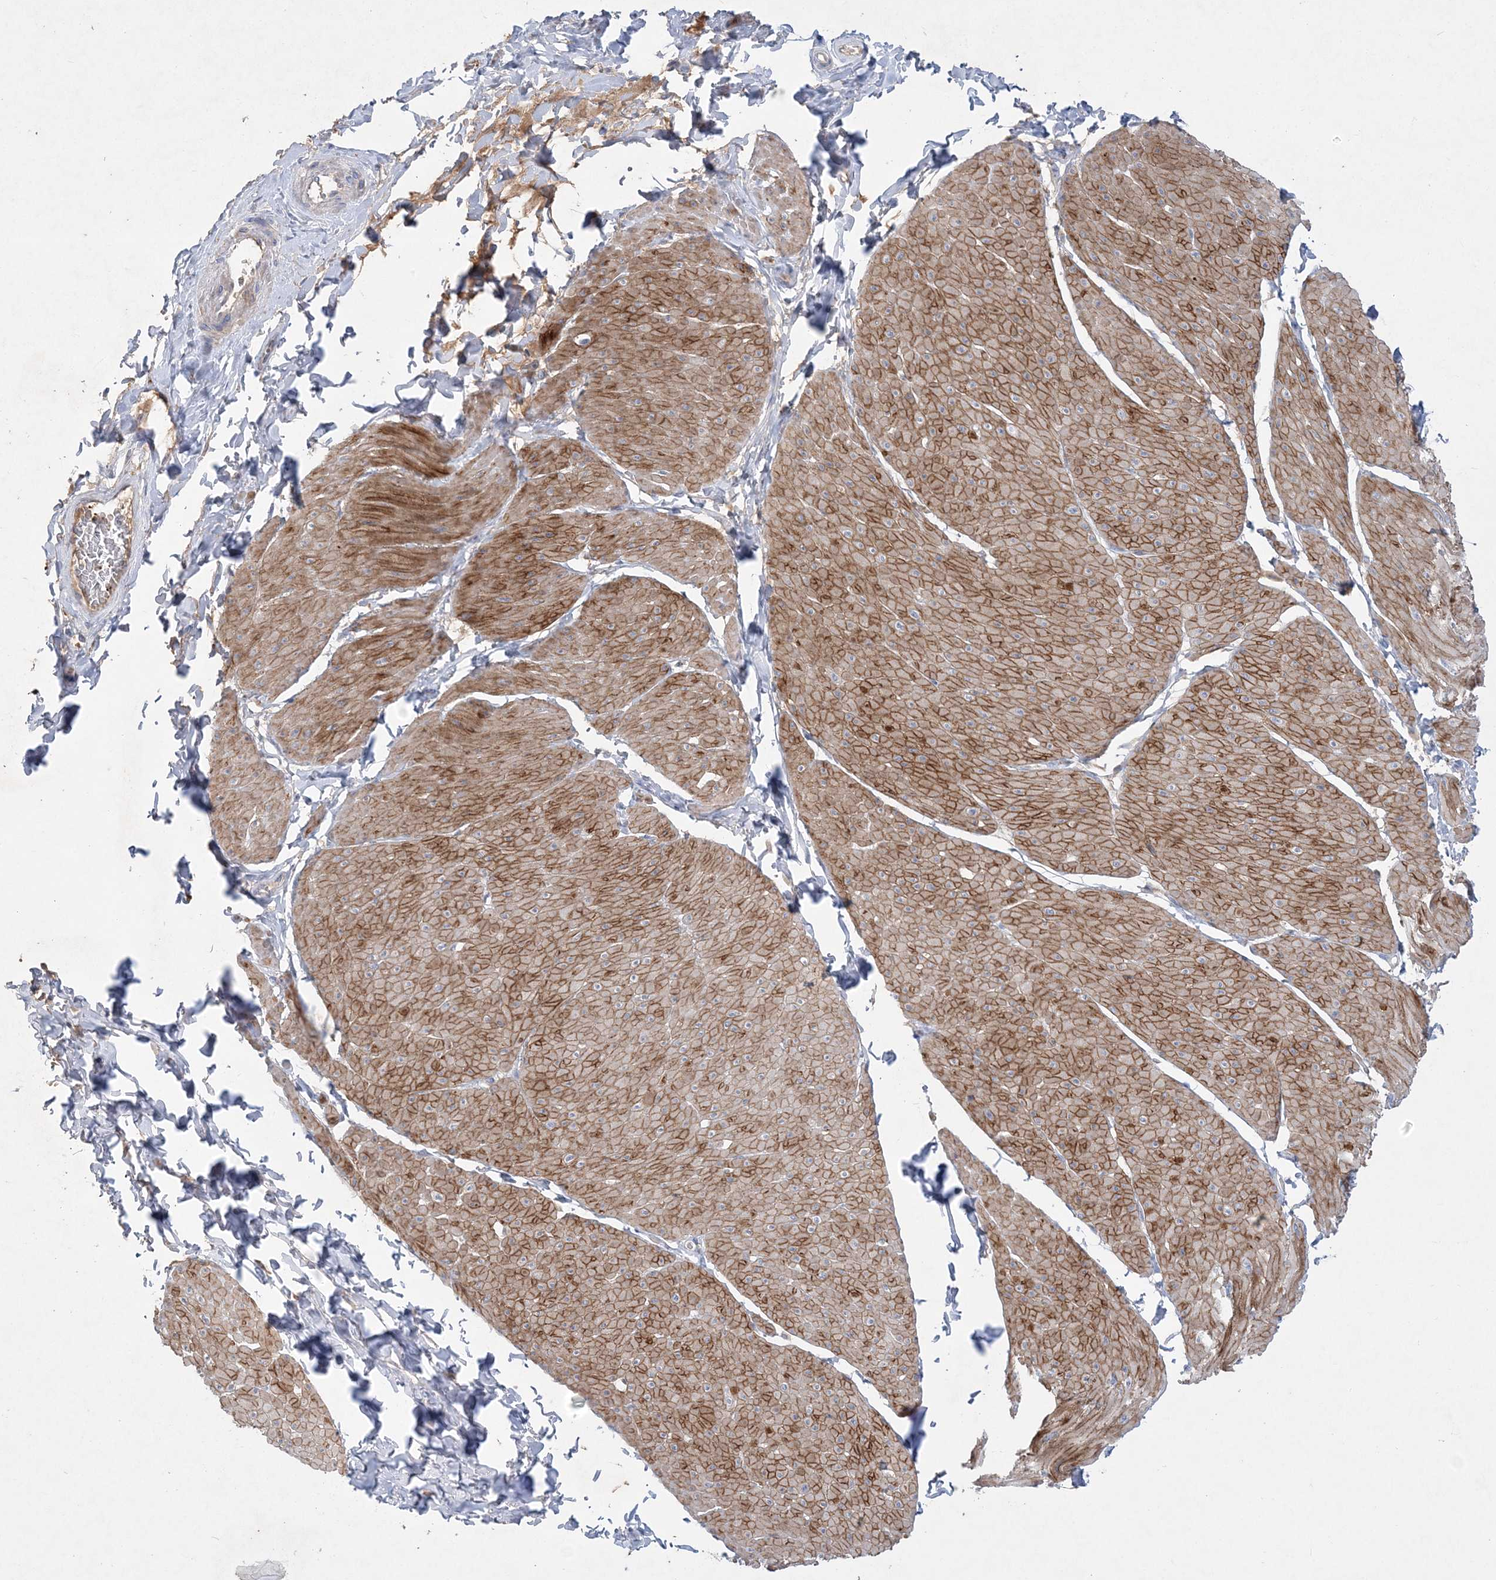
{"staining": {"intensity": "moderate", "quantity": ">75%", "location": "cytoplasmic/membranous"}, "tissue": "smooth muscle", "cell_type": "Smooth muscle cells", "image_type": "normal", "snomed": [{"axis": "morphology", "description": "Urothelial carcinoma, High grade"}, {"axis": "topography", "description": "Urinary bladder"}], "caption": "Moderate cytoplasmic/membranous expression is present in approximately >75% of smooth muscle cells in benign smooth muscle. (DAB IHC, brown staining for protein, blue staining for nuclei).", "gene": "ADCK2", "patient": {"sex": "male", "age": 46}}